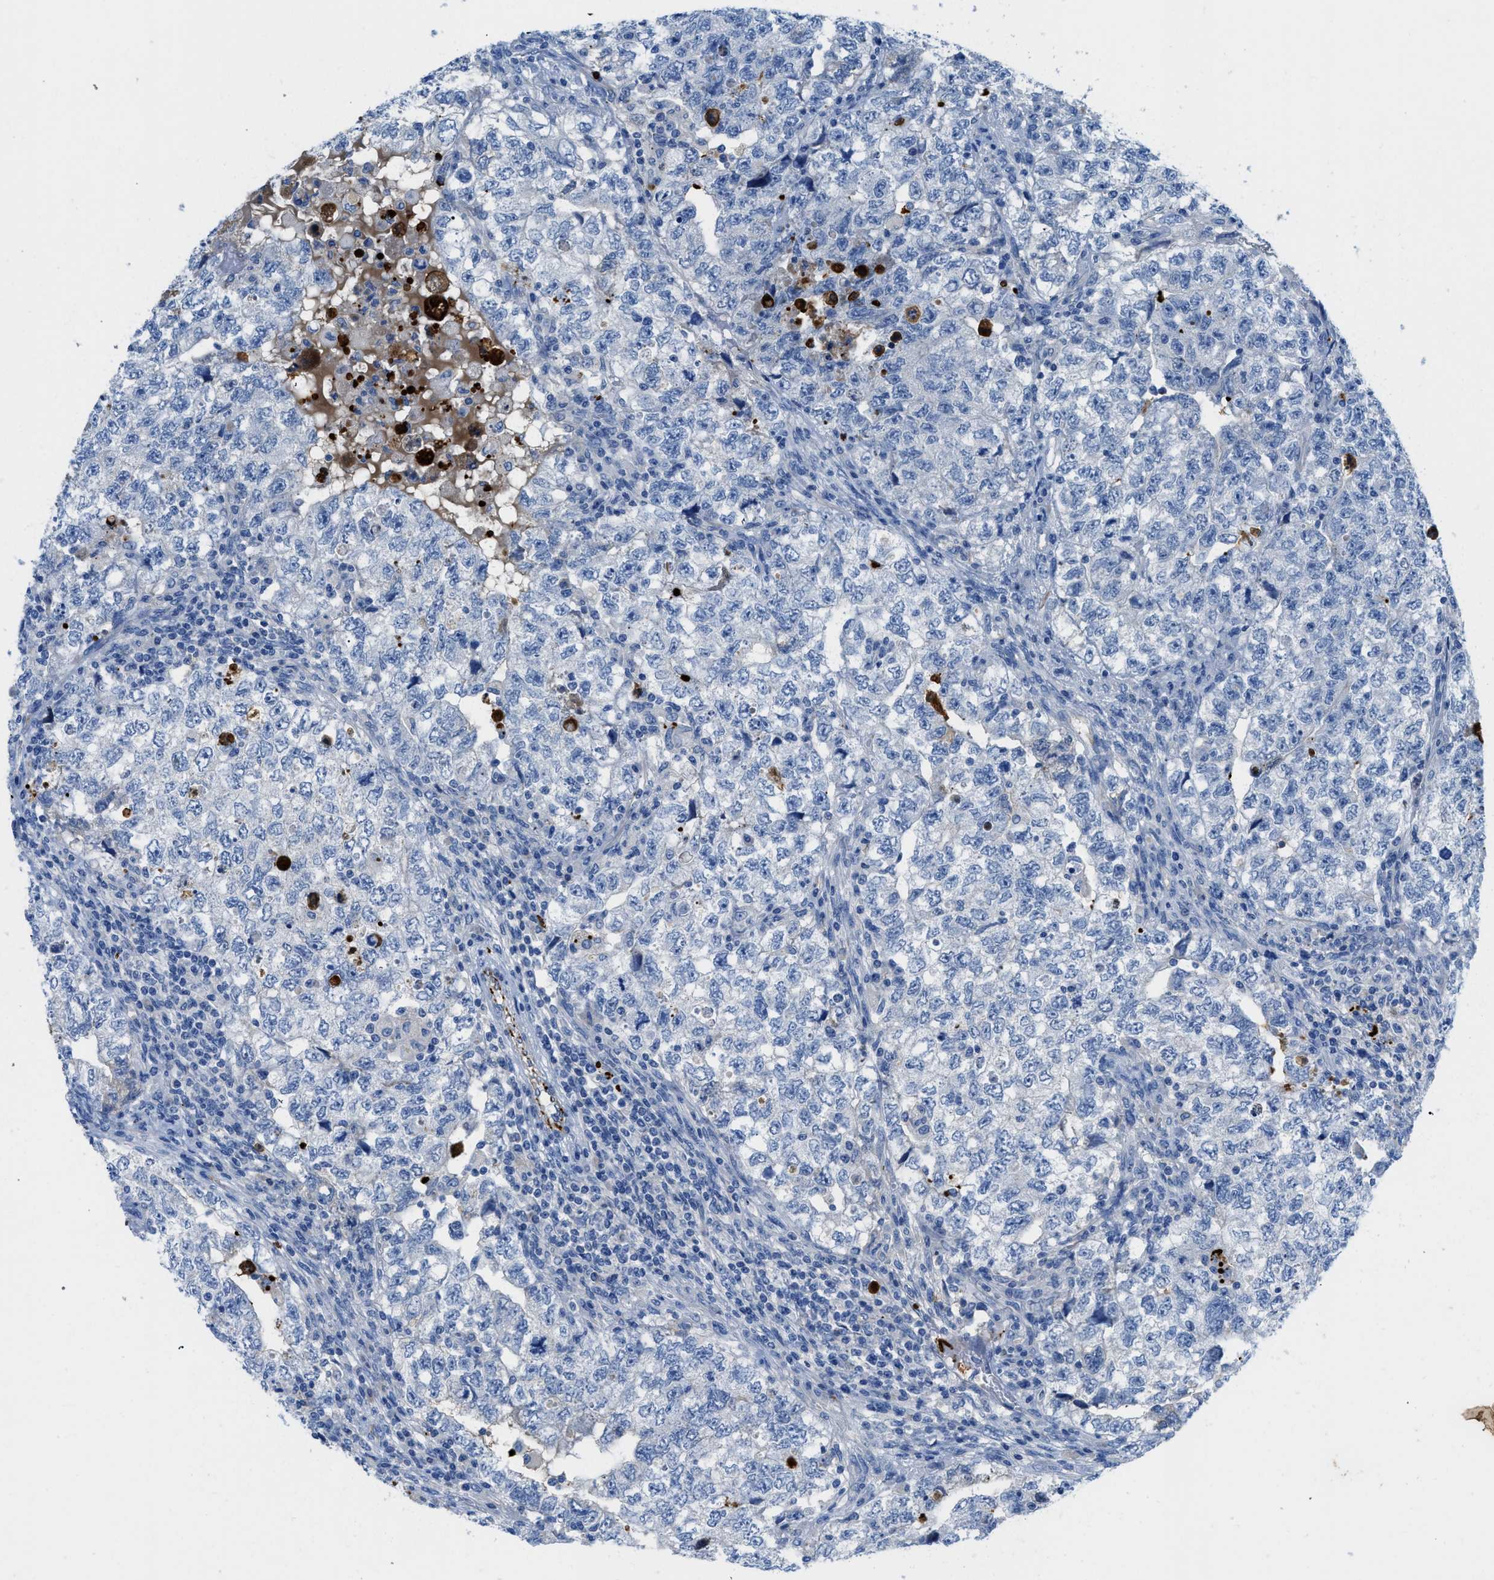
{"staining": {"intensity": "negative", "quantity": "none", "location": "none"}, "tissue": "testis cancer", "cell_type": "Tumor cells", "image_type": "cancer", "snomed": [{"axis": "morphology", "description": "Carcinoma, Embryonal, NOS"}, {"axis": "topography", "description": "Testis"}], "caption": "The immunohistochemistry image has no significant staining in tumor cells of embryonal carcinoma (testis) tissue.", "gene": "XCR1", "patient": {"sex": "male", "age": 36}}